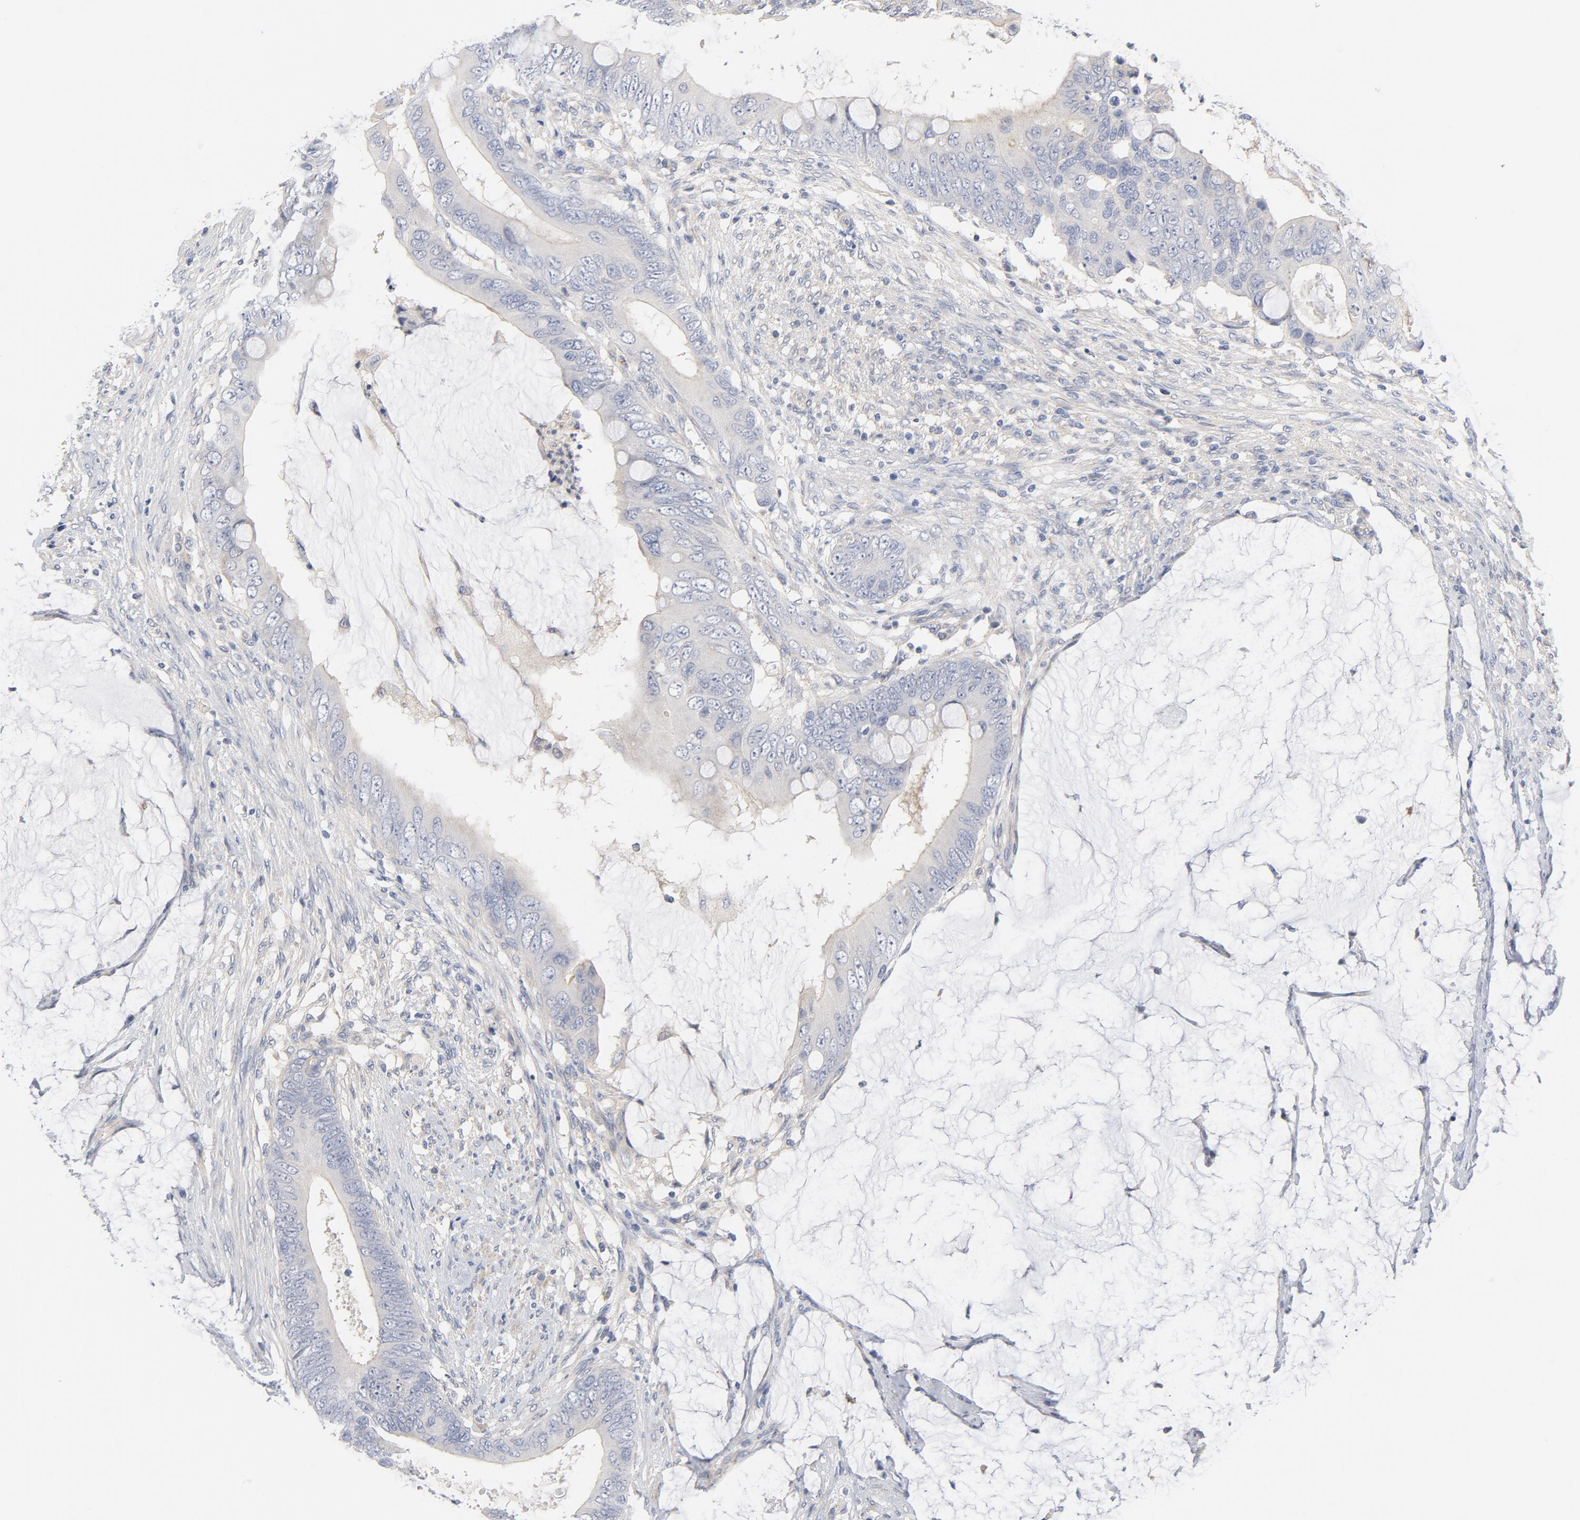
{"staining": {"intensity": "negative", "quantity": "none", "location": "none"}, "tissue": "colorectal cancer", "cell_type": "Tumor cells", "image_type": "cancer", "snomed": [{"axis": "morphology", "description": "Normal tissue, NOS"}, {"axis": "morphology", "description": "Adenocarcinoma, NOS"}, {"axis": "topography", "description": "Rectum"}, {"axis": "topography", "description": "Peripheral nerve tissue"}], "caption": "This histopathology image is of colorectal adenocarcinoma stained with immunohistochemistry (IHC) to label a protein in brown with the nuclei are counter-stained blue. There is no staining in tumor cells. (DAB immunohistochemistry with hematoxylin counter stain).", "gene": "ROCK1", "patient": {"sex": "female", "age": 77}}